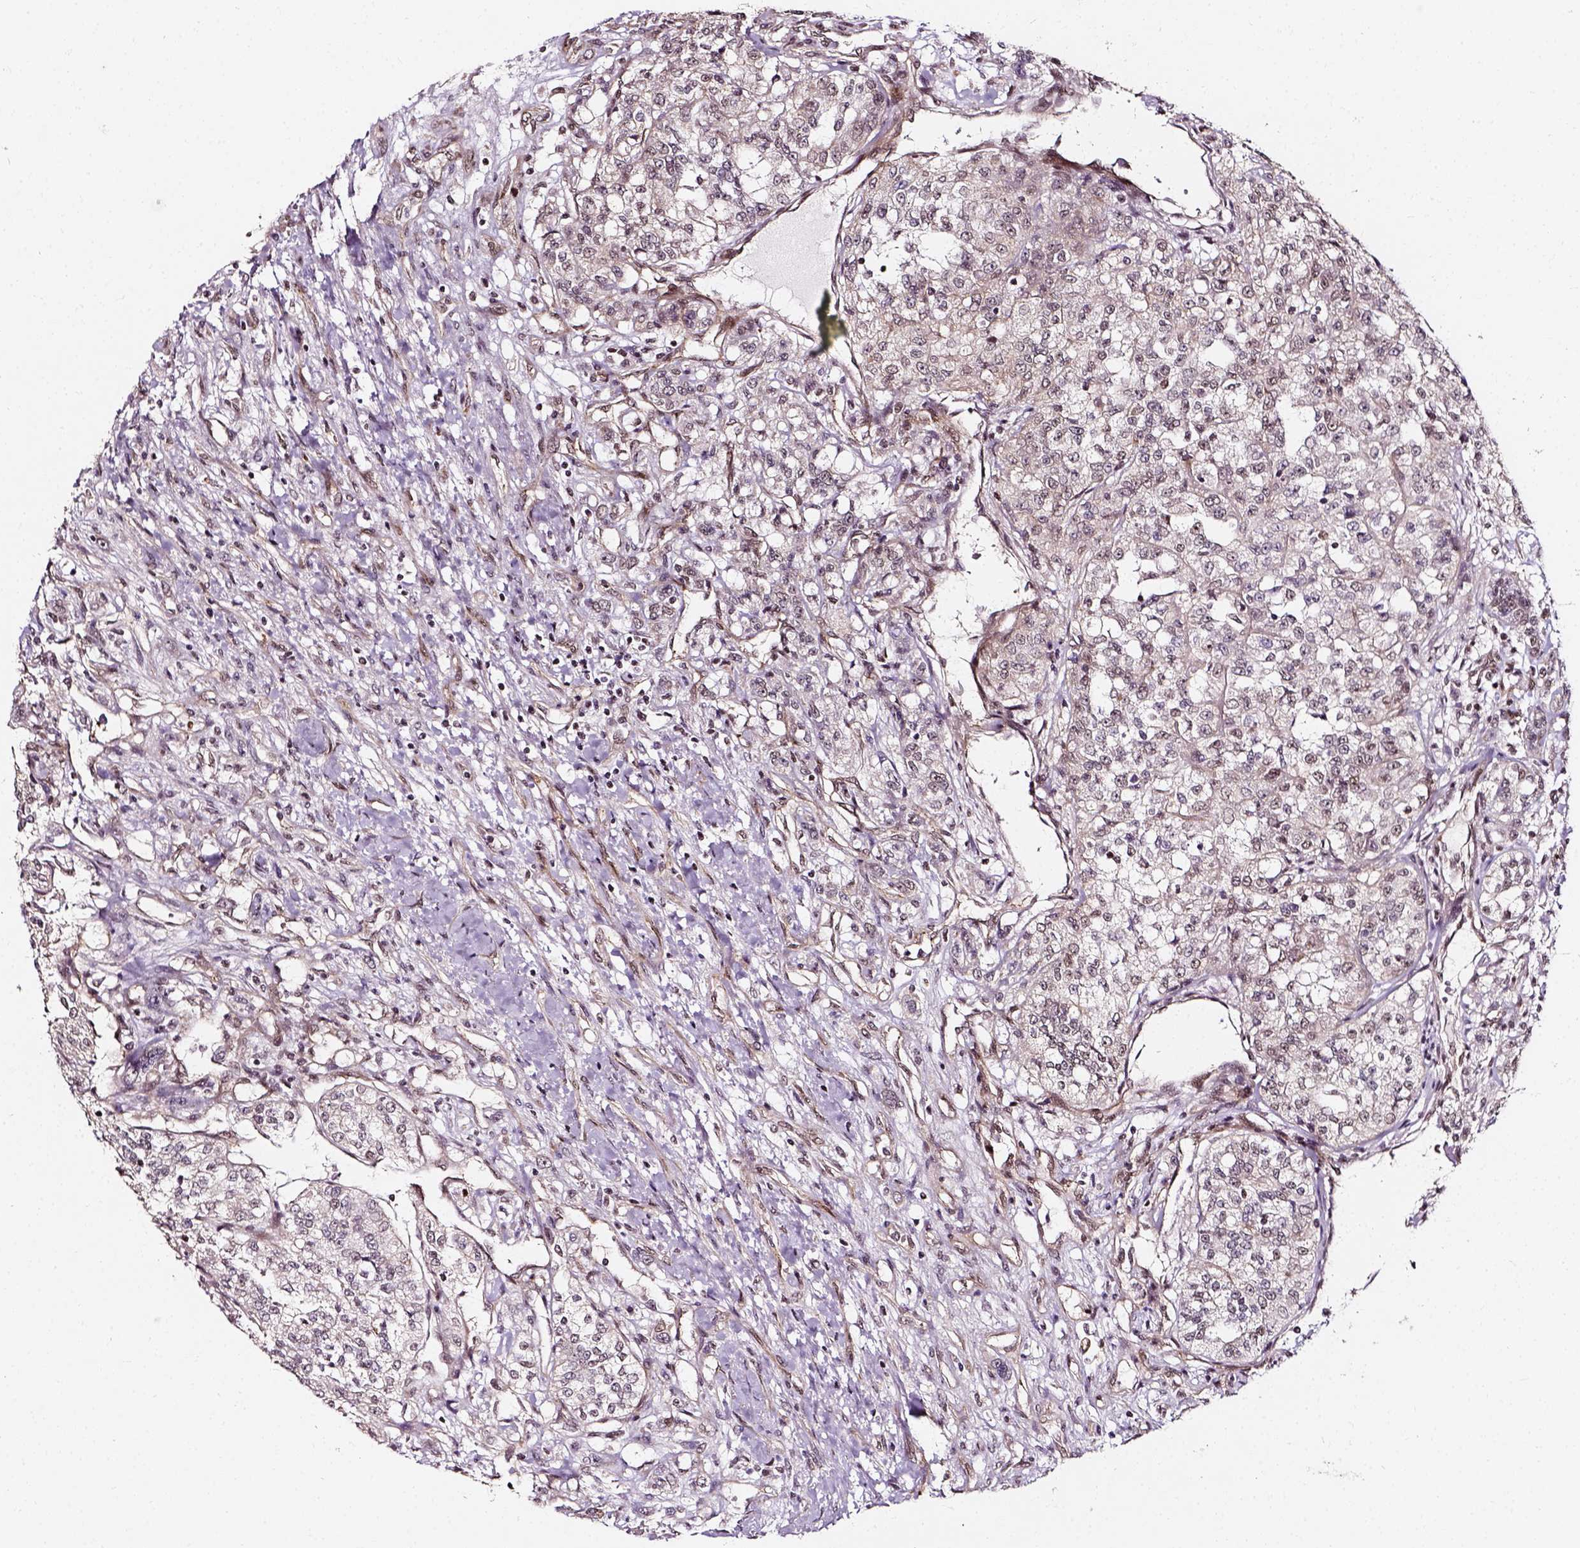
{"staining": {"intensity": "weak", "quantity": "<25%", "location": "nuclear"}, "tissue": "renal cancer", "cell_type": "Tumor cells", "image_type": "cancer", "snomed": [{"axis": "morphology", "description": "Adenocarcinoma, NOS"}, {"axis": "topography", "description": "Kidney"}], "caption": "Human renal adenocarcinoma stained for a protein using immunohistochemistry (IHC) reveals no expression in tumor cells.", "gene": "NACC1", "patient": {"sex": "female", "age": 63}}